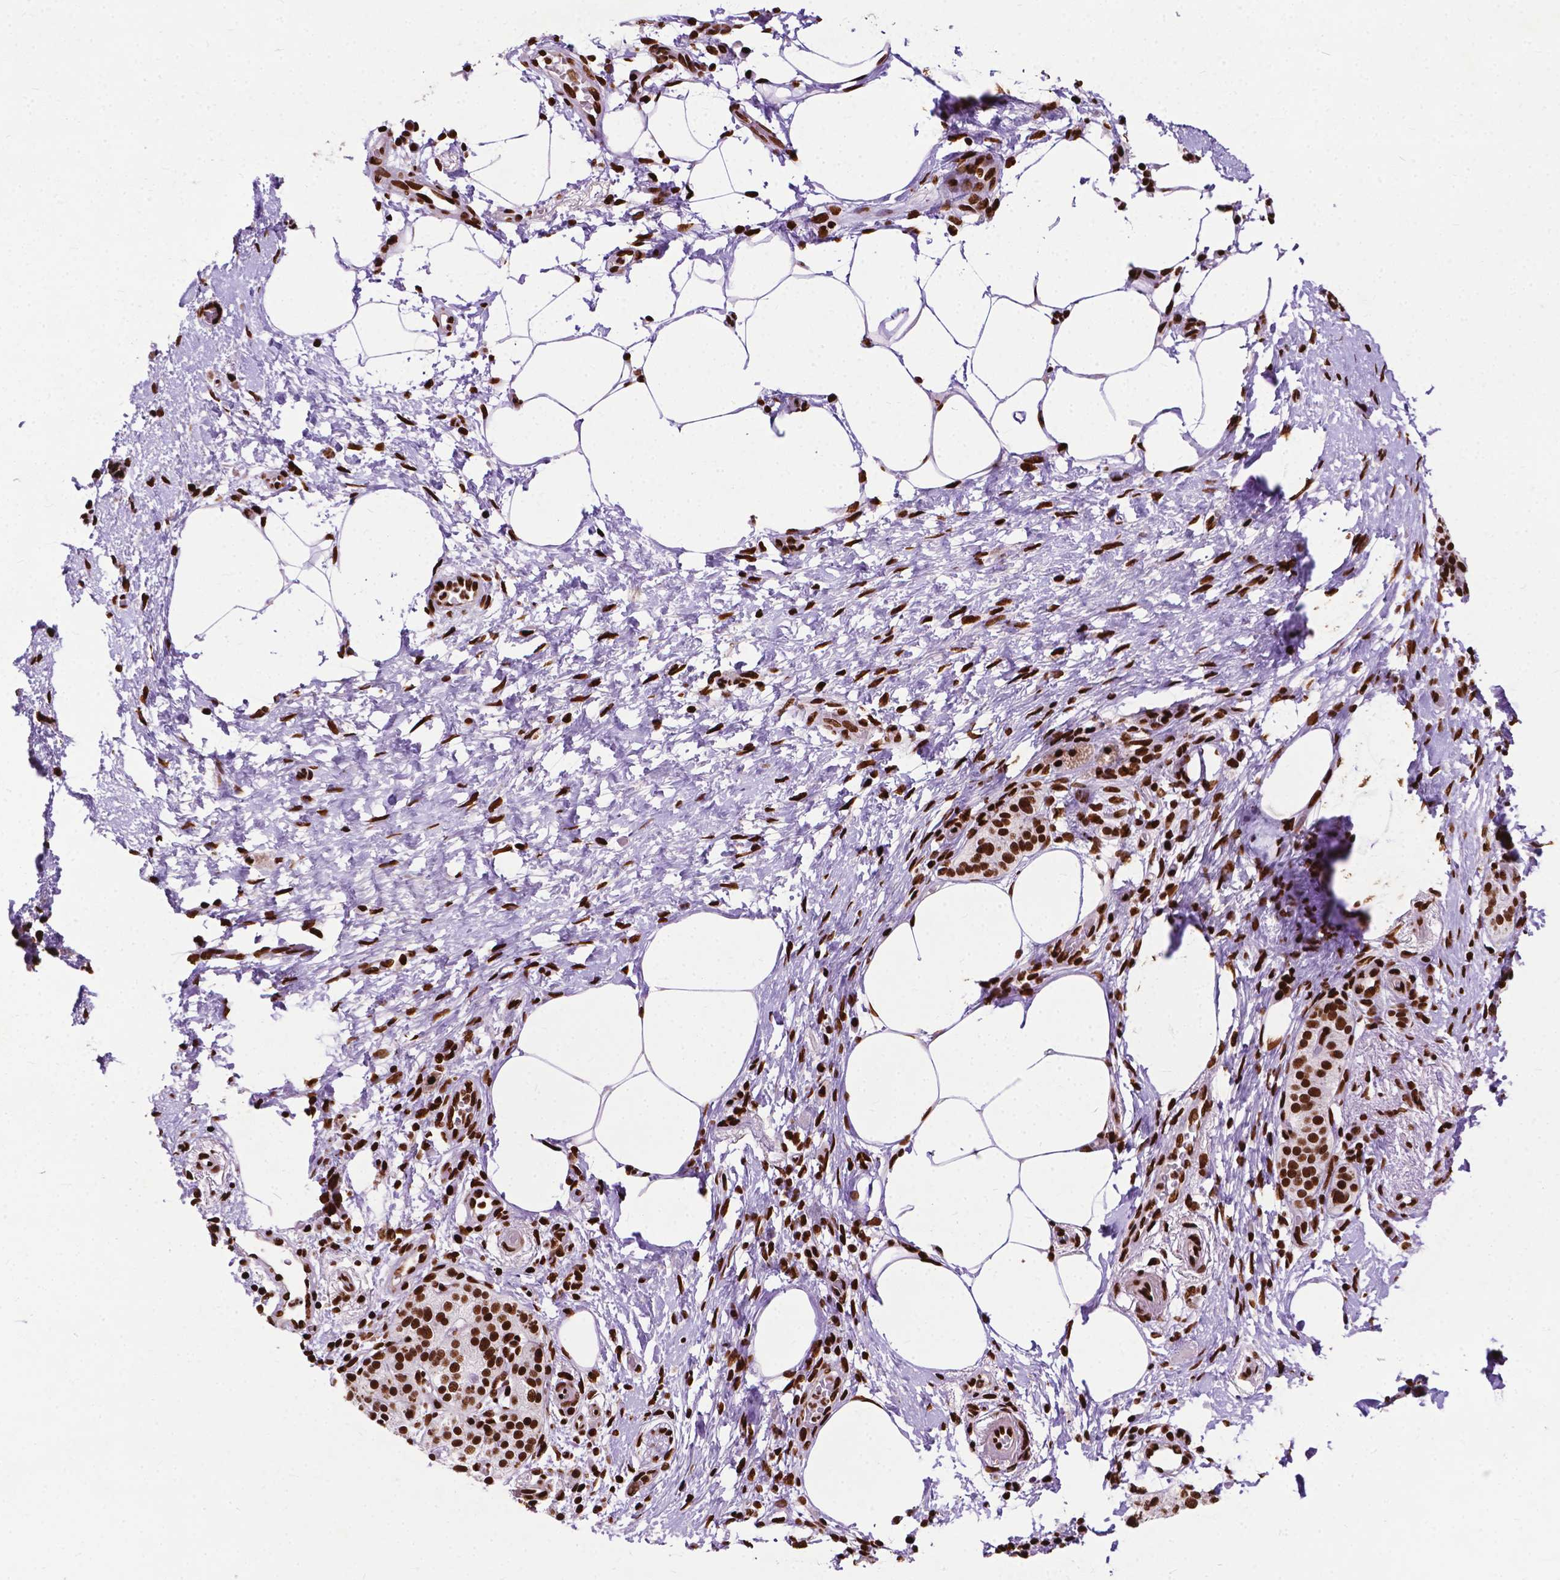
{"staining": {"intensity": "strong", "quantity": ">75%", "location": "nuclear"}, "tissue": "pancreatic cancer", "cell_type": "Tumor cells", "image_type": "cancer", "snomed": [{"axis": "morphology", "description": "Adenocarcinoma, NOS"}, {"axis": "topography", "description": "Pancreas"}], "caption": "A high amount of strong nuclear staining is seen in approximately >75% of tumor cells in pancreatic cancer (adenocarcinoma) tissue.", "gene": "SMIM5", "patient": {"sex": "female", "age": 72}}